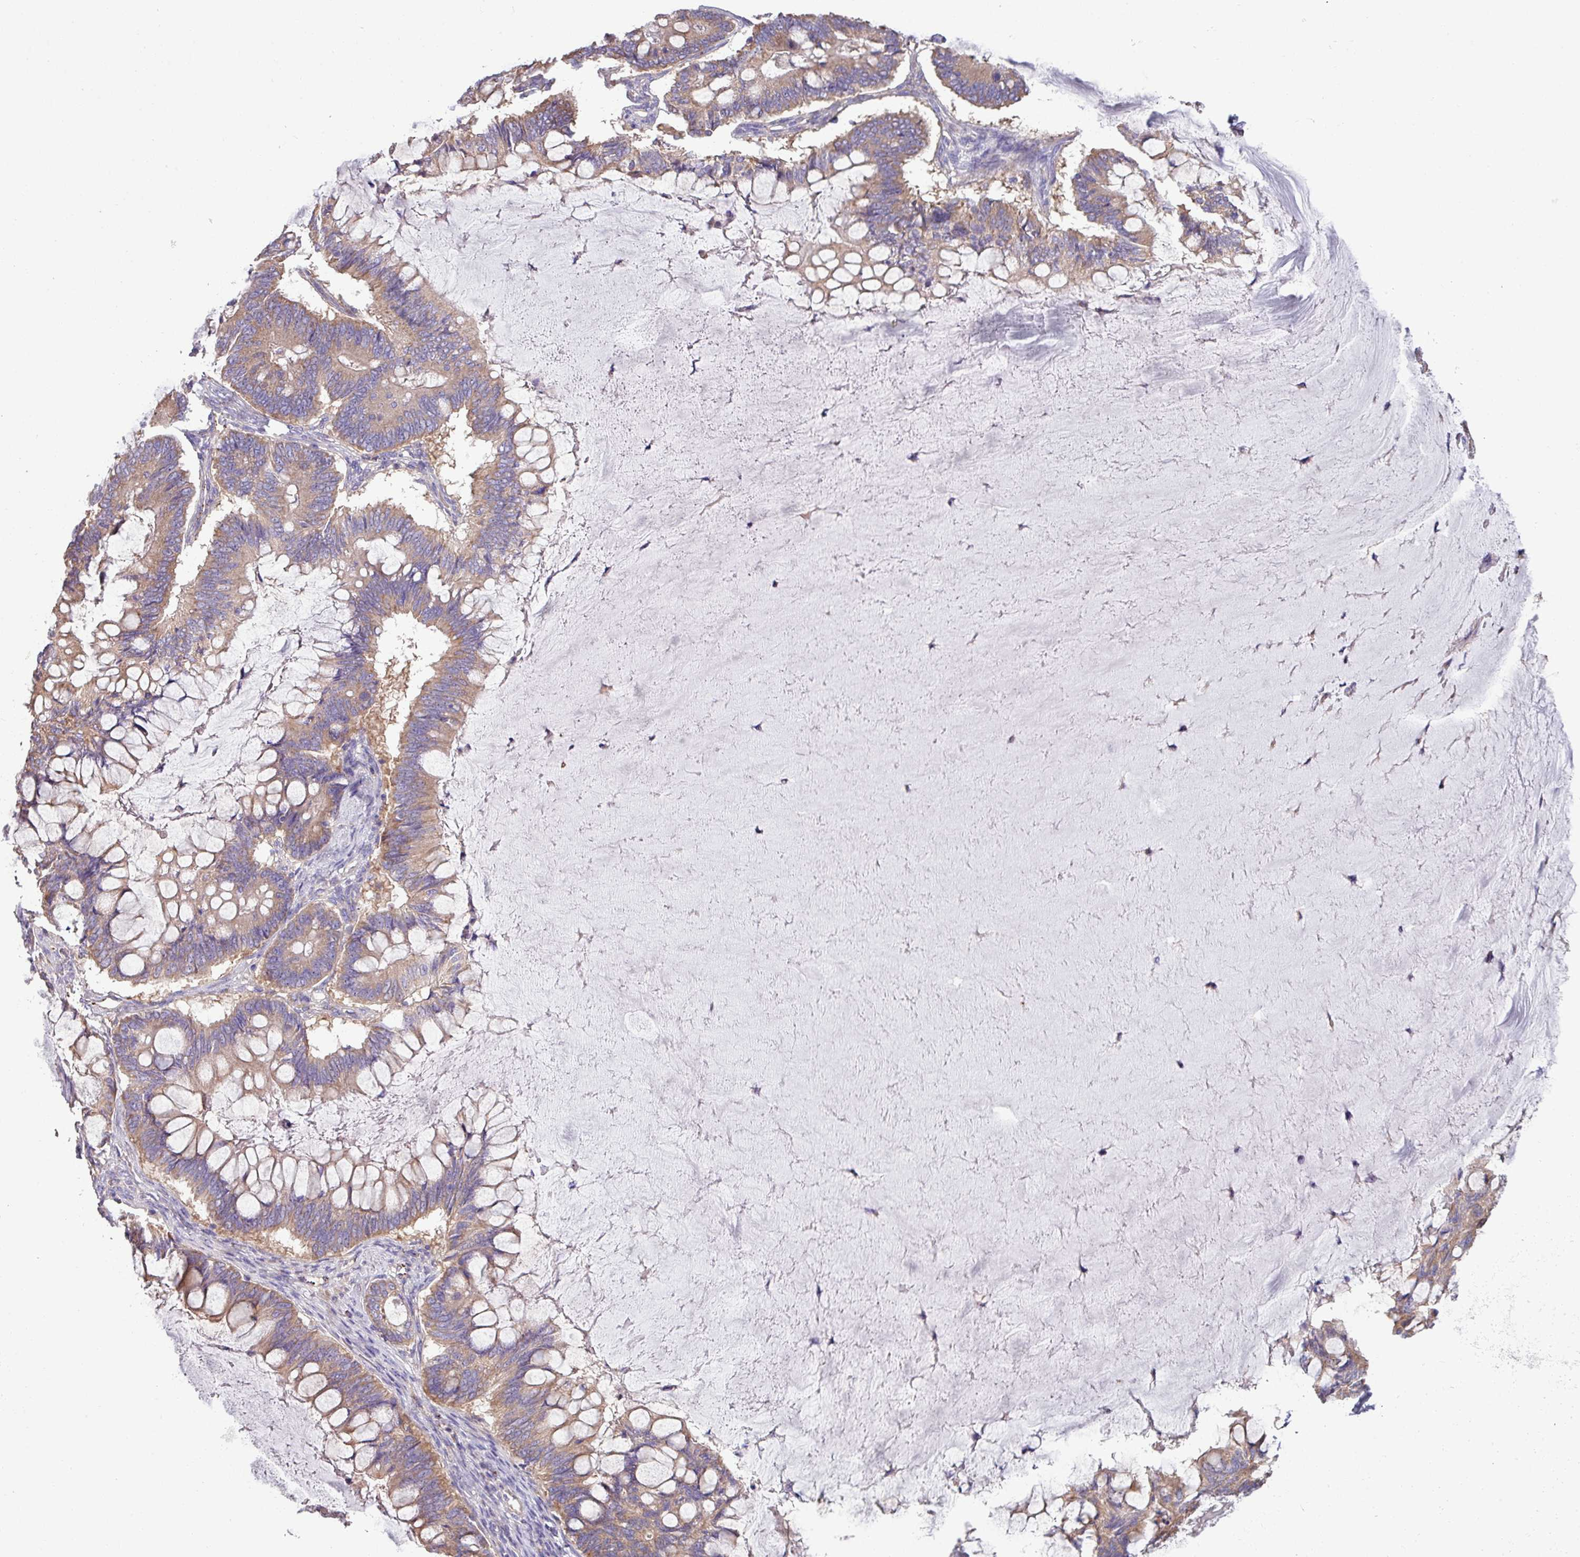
{"staining": {"intensity": "moderate", "quantity": "25%-75%", "location": "cytoplasmic/membranous"}, "tissue": "ovarian cancer", "cell_type": "Tumor cells", "image_type": "cancer", "snomed": [{"axis": "morphology", "description": "Cystadenocarcinoma, mucinous, NOS"}, {"axis": "topography", "description": "Ovary"}], "caption": "Immunohistochemistry (DAB (3,3'-diaminobenzidine)) staining of mucinous cystadenocarcinoma (ovarian) reveals moderate cytoplasmic/membranous protein positivity in approximately 25%-75% of tumor cells. (Brightfield microscopy of DAB IHC at high magnification).", "gene": "PPM1J", "patient": {"sex": "female", "age": 61}}